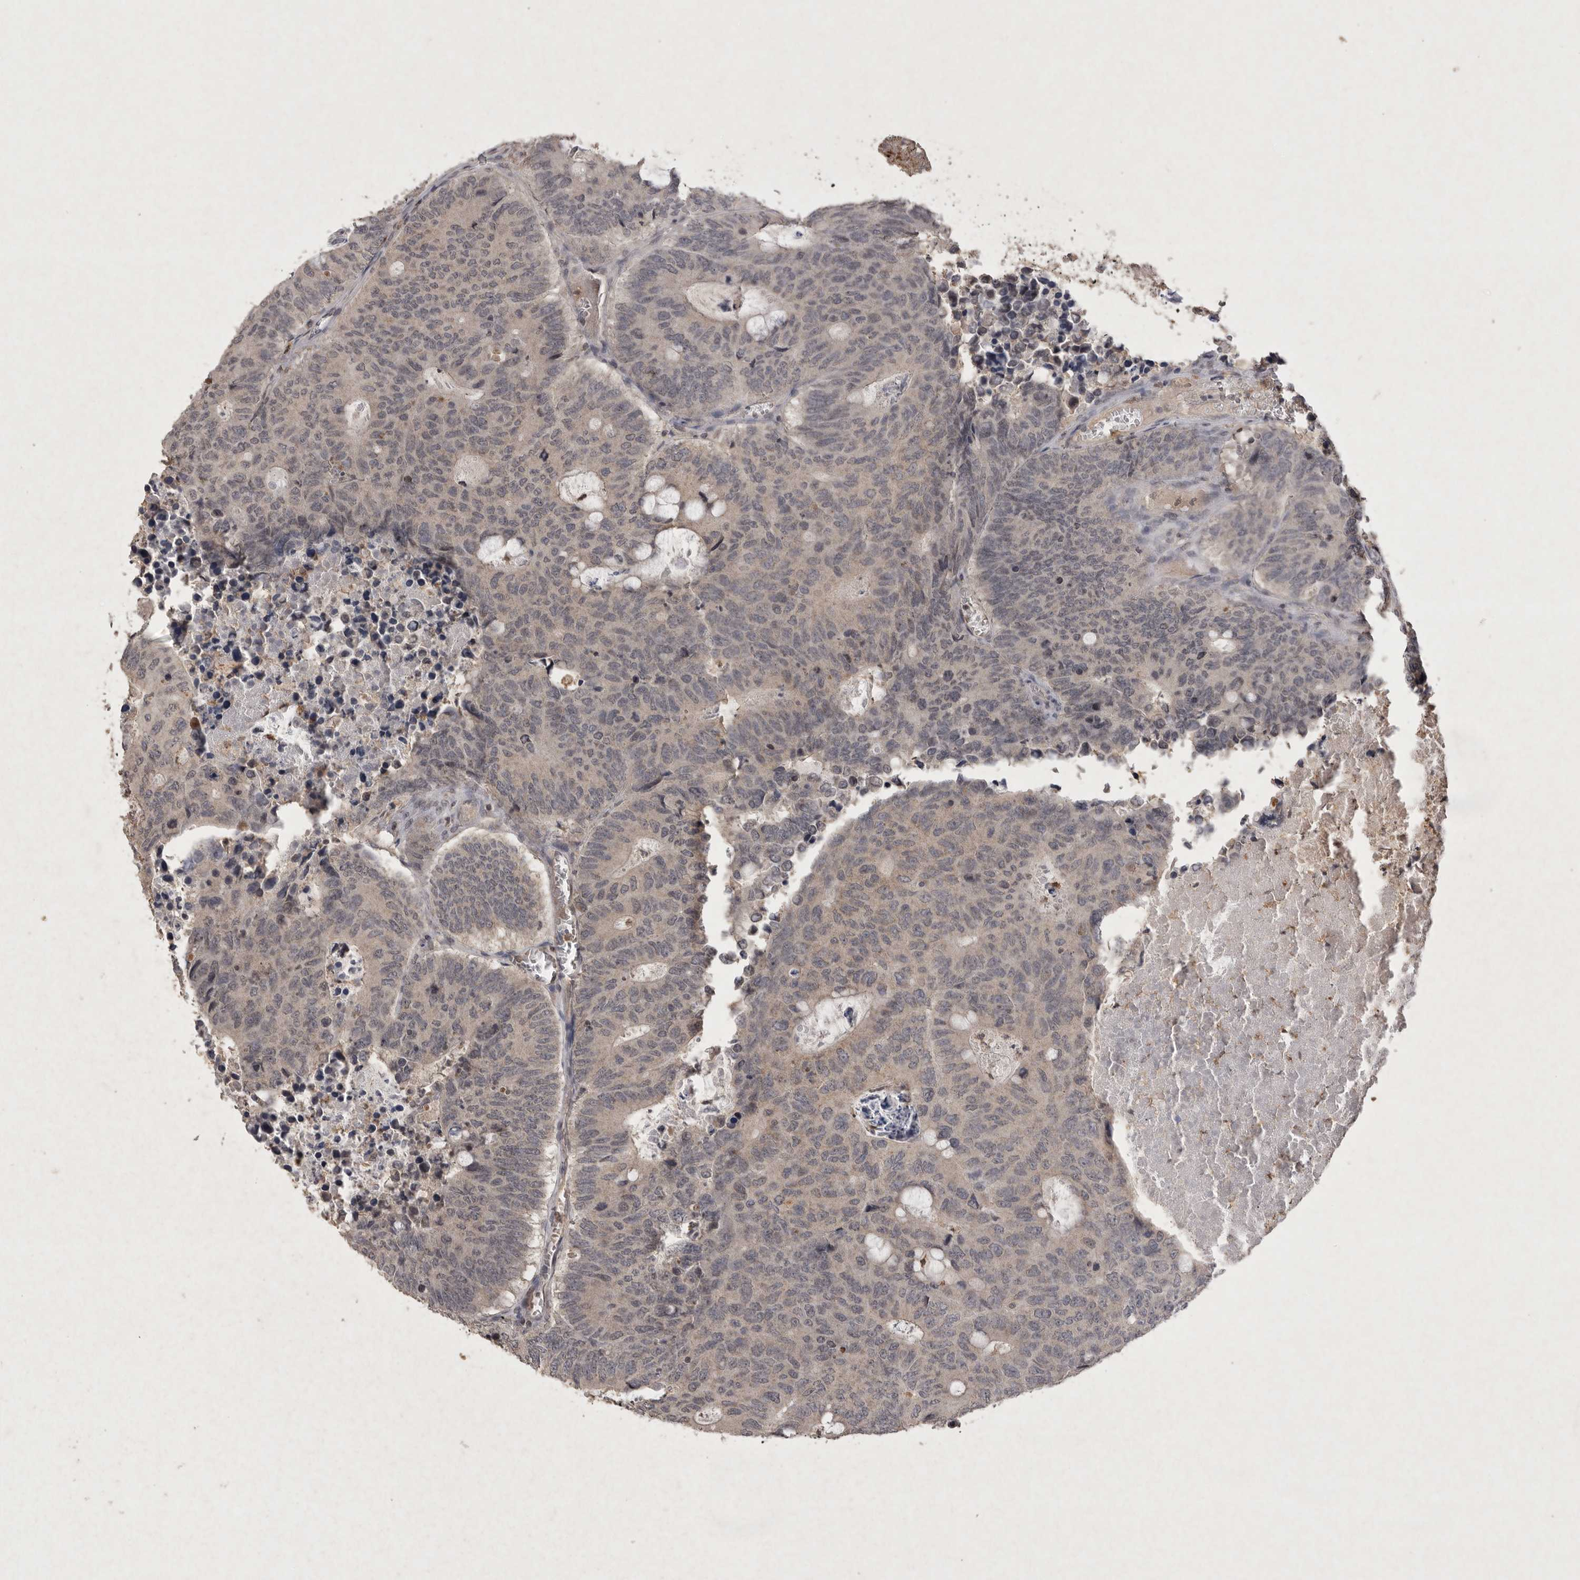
{"staining": {"intensity": "weak", "quantity": "25%-75%", "location": "cytoplasmic/membranous"}, "tissue": "colorectal cancer", "cell_type": "Tumor cells", "image_type": "cancer", "snomed": [{"axis": "morphology", "description": "Adenocarcinoma, NOS"}, {"axis": "topography", "description": "Colon"}], "caption": "A photomicrograph of adenocarcinoma (colorectal) stained for a protein exhibits weak cytoplasmic/membranous brown staining in tumor cells.", "gene": "APLNR", "patient": {"sex": "male", "age": 87}}